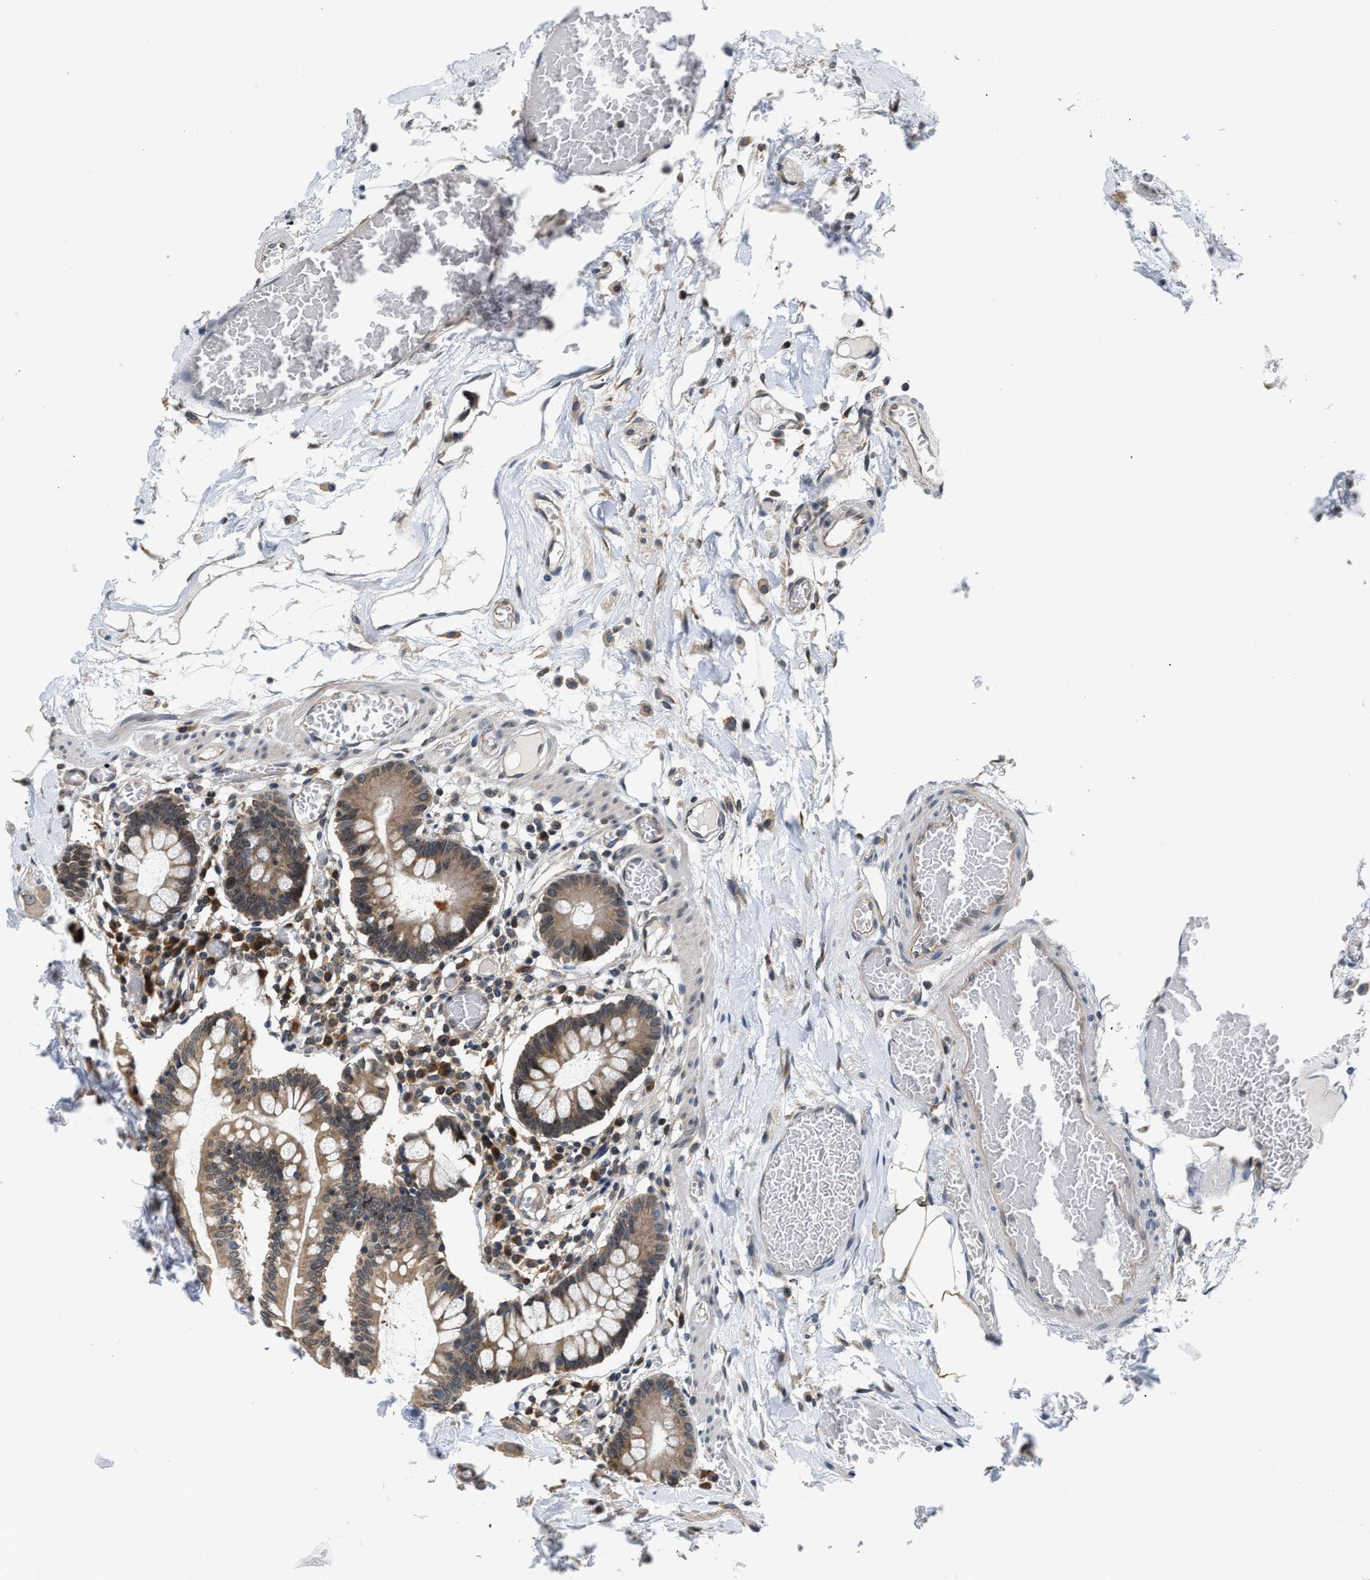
{"staining": {"intensity": "moderate", "quantity": ">75%", "location": "cytoplasmic/membranous,nuclear"}, "tissue": "small intestine", "cell_type": "Glandular cells", "image_type": "normal", "snomed": [{"axis": "morphology", "description": "Normal tissue, NOS"}, {"axis": "topography", "description": "Small intestine"}], "caption": "This micrograph reveals benign small intestine stained with IHC to label a protein in brown. The cytoplasmic/membranous,nuclear of glandular cells show moderate positivity for the protein. Nuclei are counter-stained blue.", "gene": "RAB29", "patient": {"sex": "female", "age": 61}}